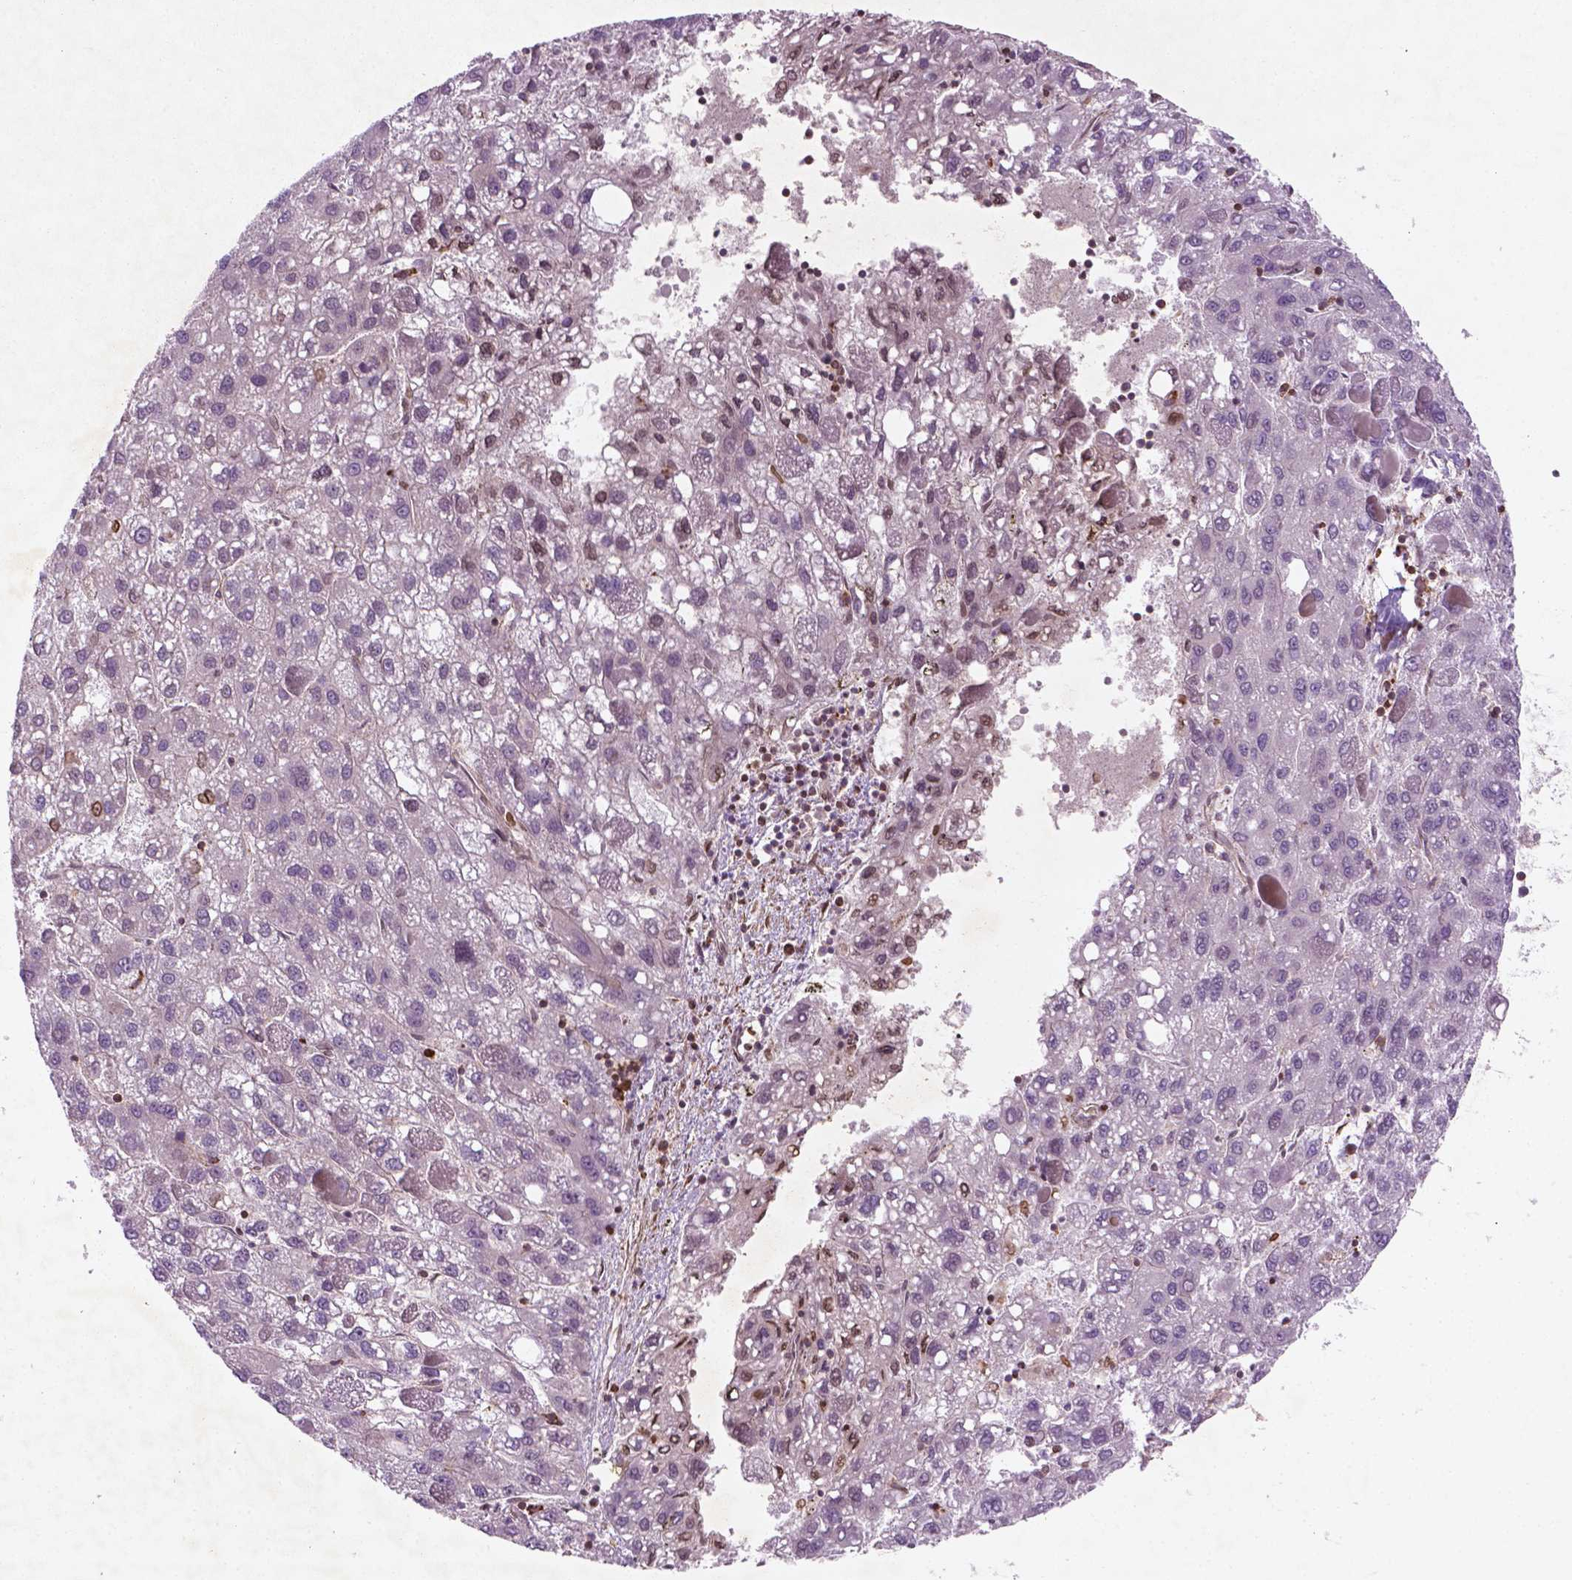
{"staining": {"intensity": "negative", "quantity": "none", "location": "none"}, "tissue": "liver cancer", "cell_type": "Tumor cells", "image_type": "cancer", "snomed": [{"axis": "morphology", "description": "Carcinoma, Hepatocellular, NOS"}, {"axis": "topography", "description": "Liver"}], "caption": "Hepatocellular carcinoma (liver) stained for a protein using IHC shows no positivity tumor cells.", "gene": "TCHP", "patient": {"sex": "female", "age": 82}}